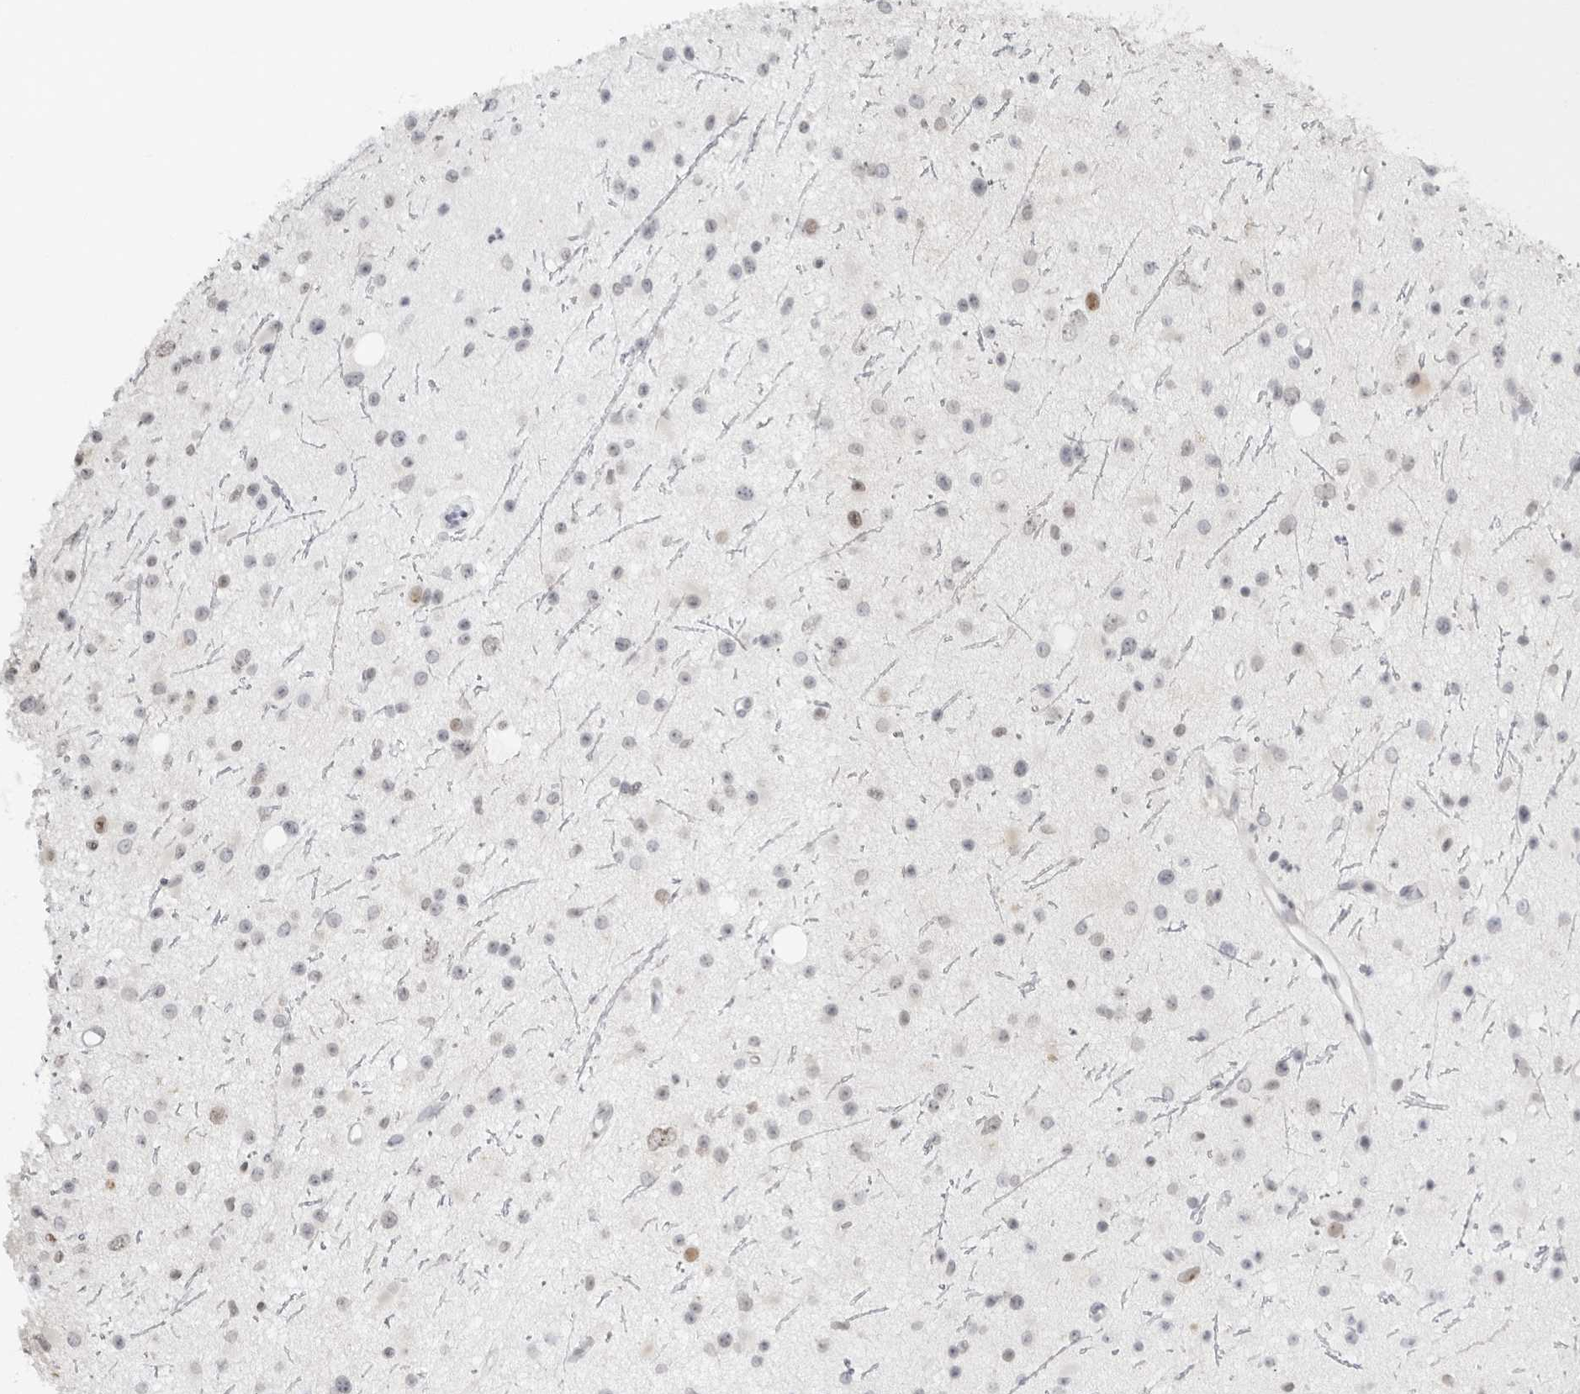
{"staining": {"intensity": "weak", "quantity": "<25%", "location": "nuclear"}, "tissue": "glioma", "cell_type": "Tumor cells", "image_type": "cancer", "snomed": [{"axis": "morphology", "description": "Glioma, malignant, Low grade"}, {"axis": "topography", "description": "Cerebral cortex"}], "caption": "Malignant glioma (low-grade) was stained to show a protein in brown. There is no significant staining in tumor cells.", "gene": "RNF146", "patient": {"sex": "female", "age": 39}}